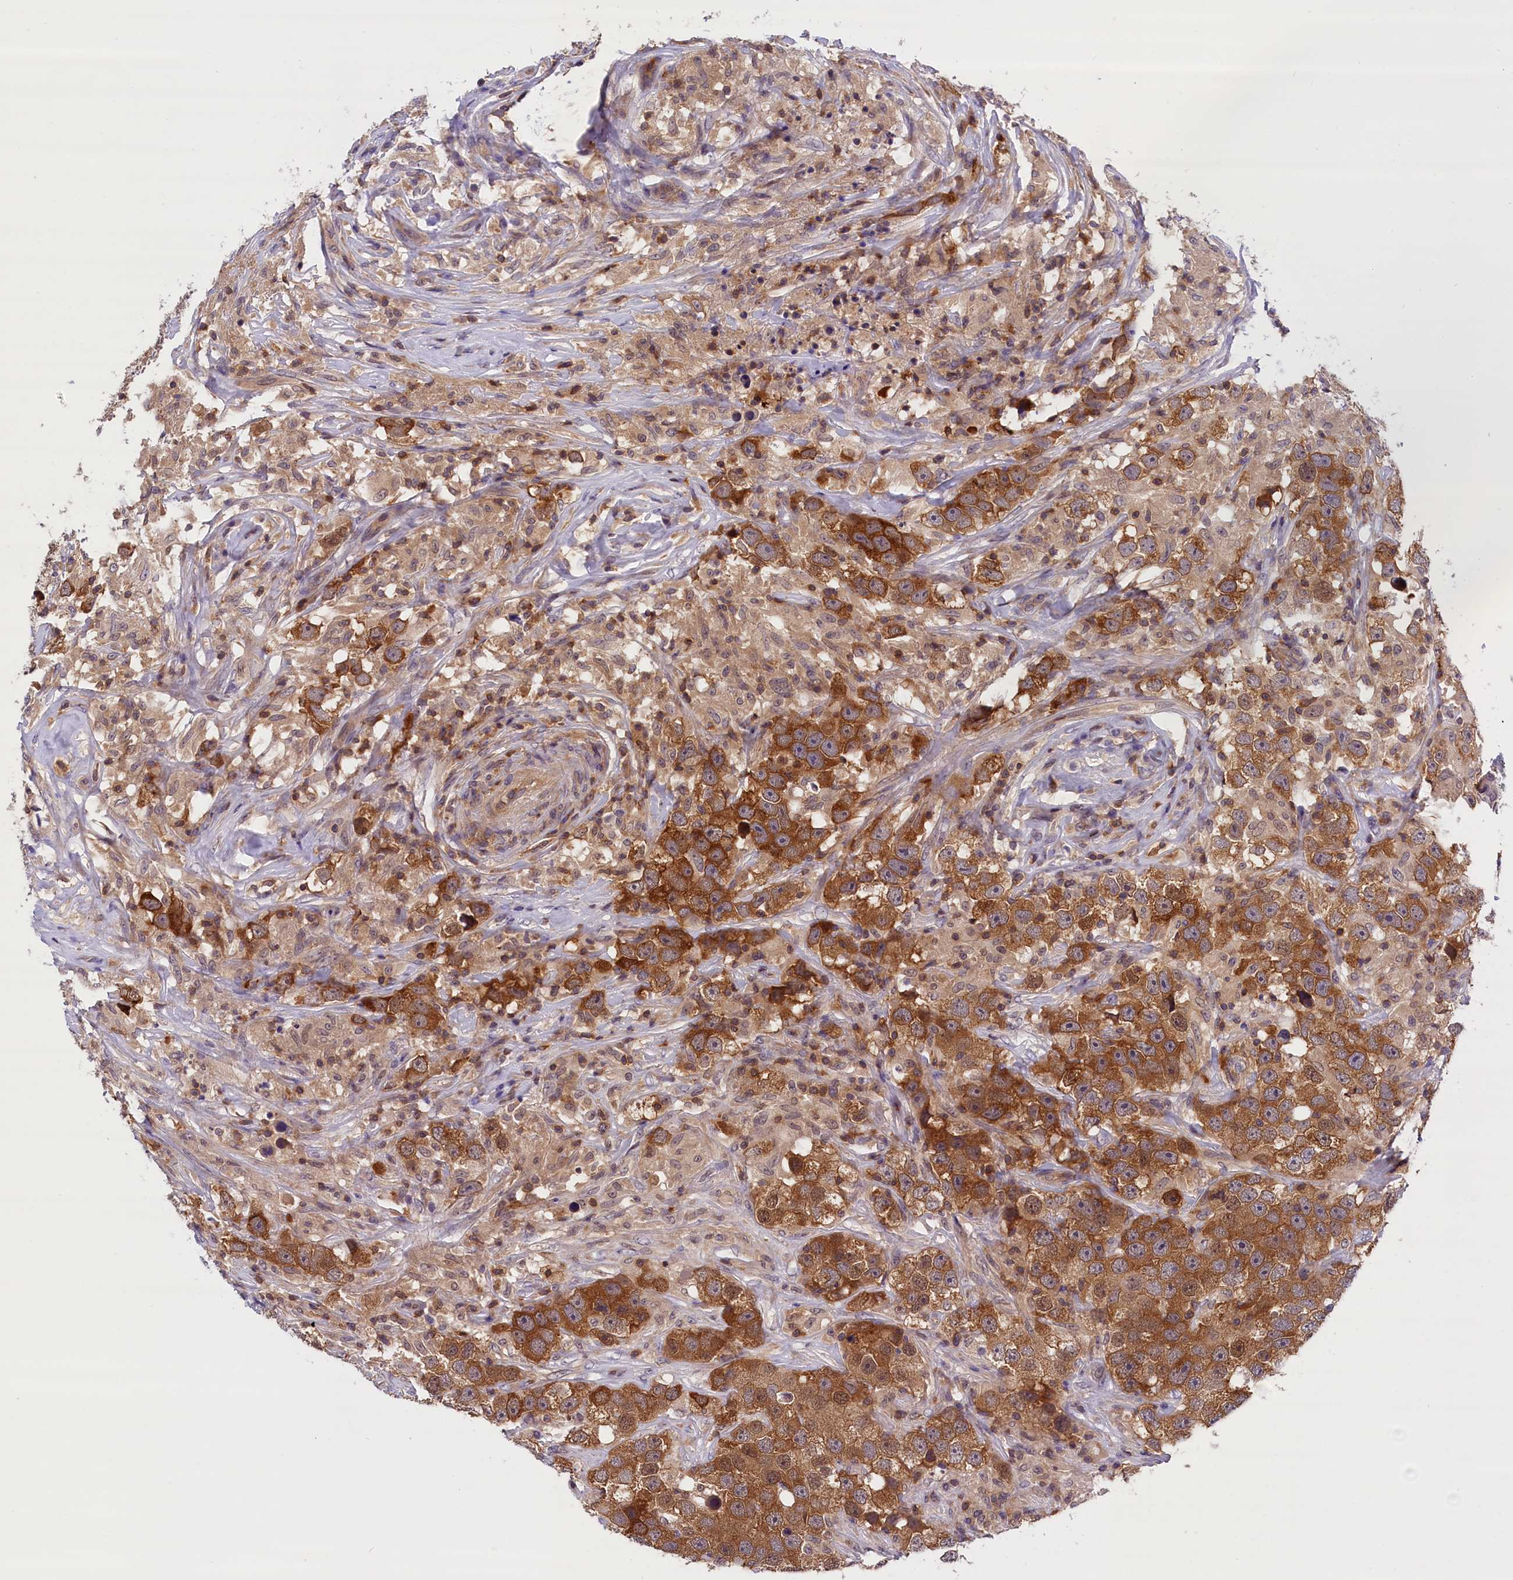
{"staining": {"intensity": "strong", "quantity": ">75%", "location": "cytoplasmic/membranous"}, "tissue": "testis cancer", "cell_type": "Tumor cells", "image_type": "cancer", "snomed": [{"axis": "morphology", "description": "Seminoma, NOS"}, {"axis": "topography", "description": "Testis"}], "caption": "The immunohistochemical stain labels strong cytoplasmic/membranous positivity in tumor cells of testis cancer (seminoma) tissue.", "gene": "TBCB", "patient": {"sex": "male", "age": 49}}